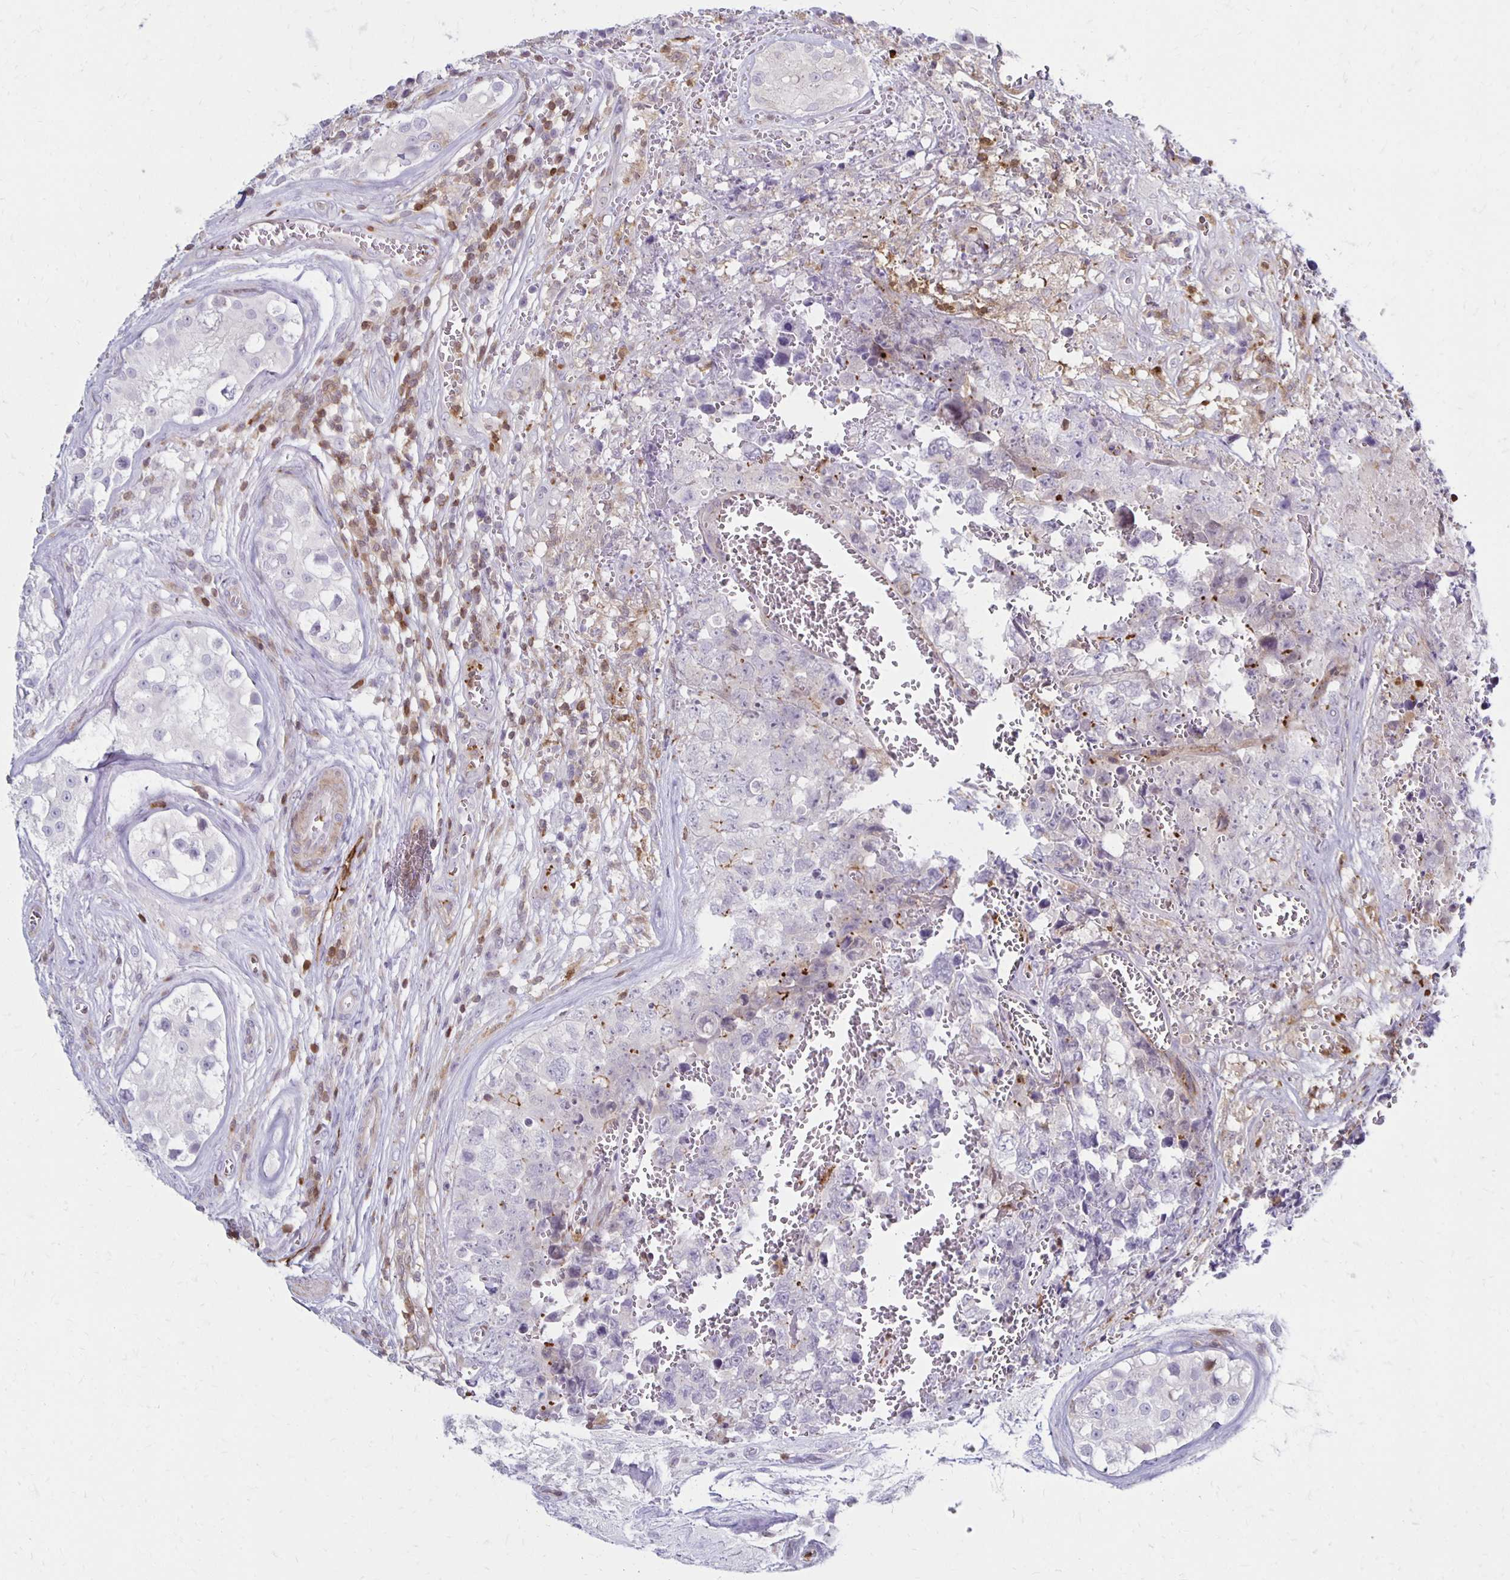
{"staining": {"intensity": "moderate", "quantity": "<25%", "location": "cytoplasmic/membranous"}, "tissue": "testis cancer", "cell_type": "Tumor cells", "image_type": "cancer", "snomed": [{"axis": "morphology", "description": "Carcinoma, Embryonal, NOS"}, {"axis": "topography", "description": "Testis"}], "caption": "Protein expression analysis of testis embryonal carcinoma displays moderate cytoplasmic/membranous staining in approximately <25% of tumor cells.", "gene": "CCL21", "patient": {"sex": "male", "age": 18}}